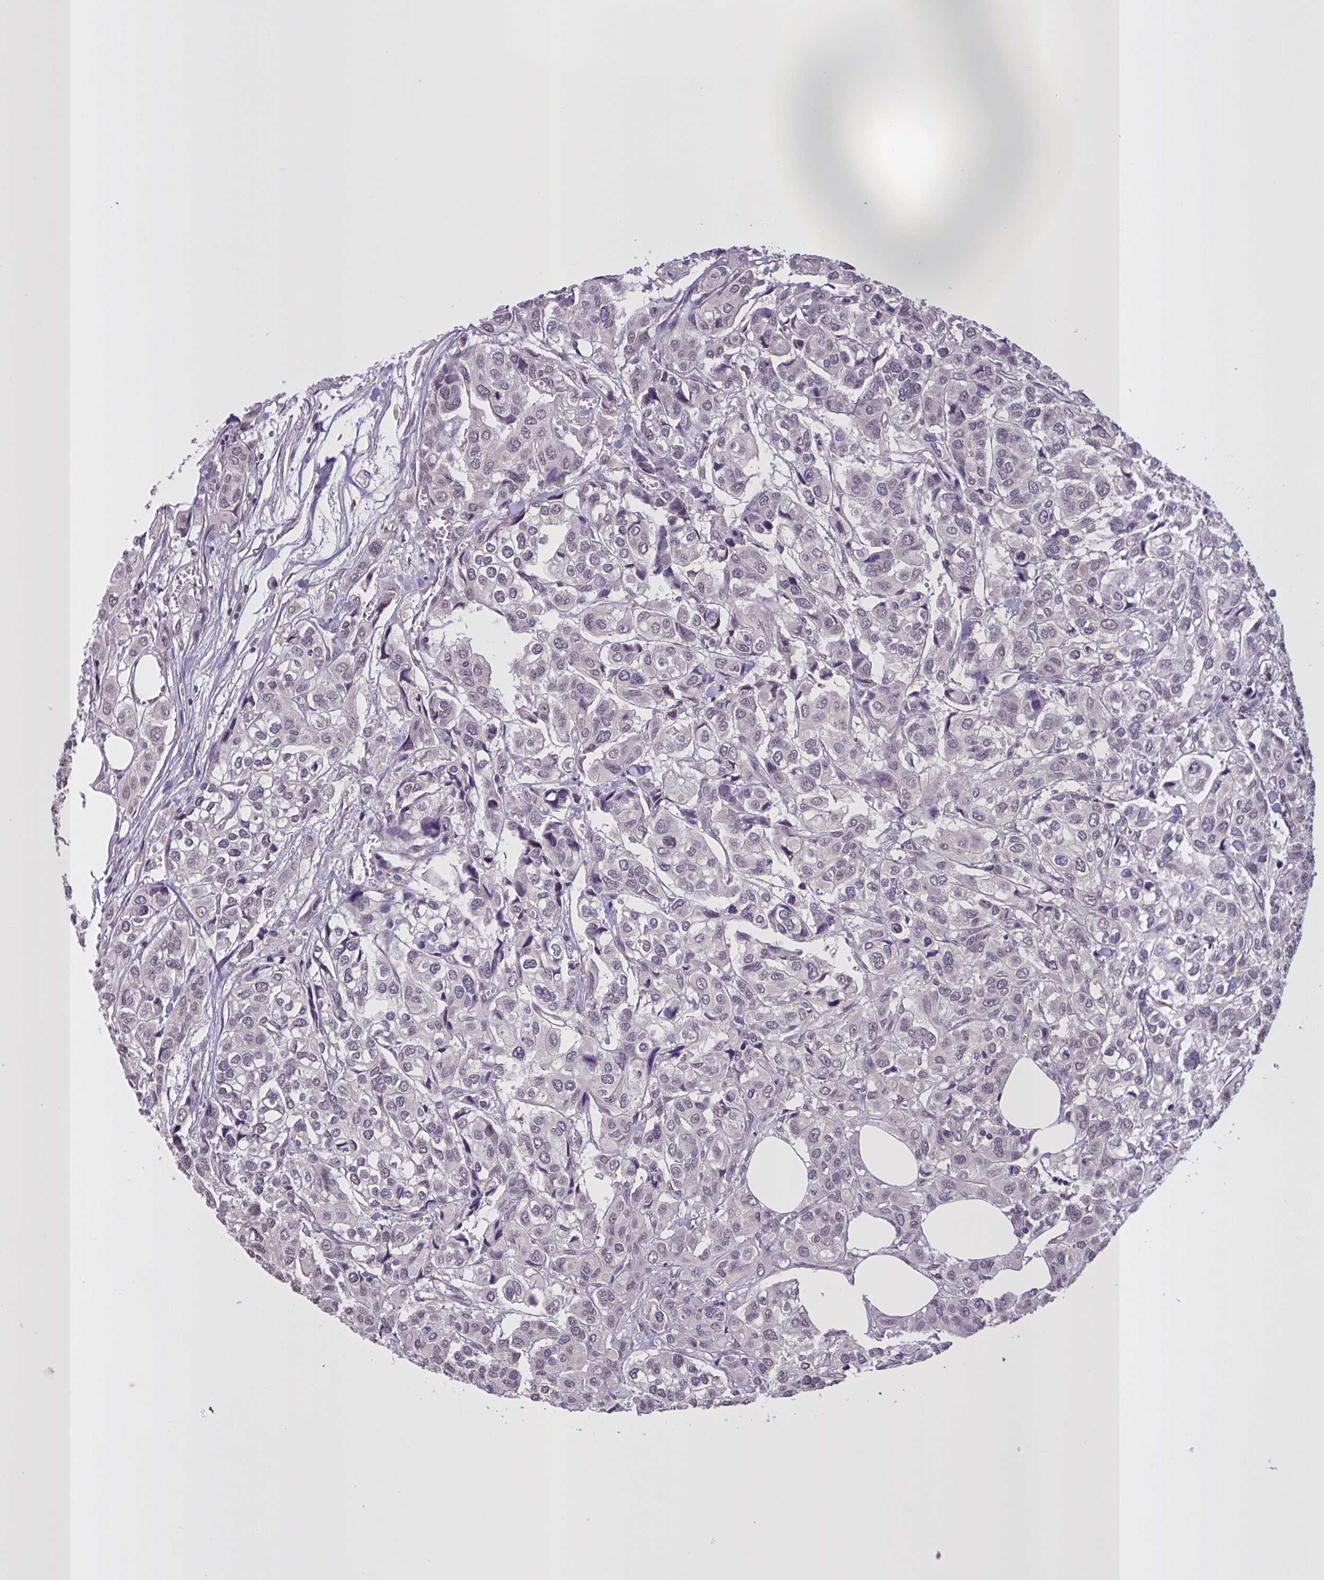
{"staining": {"intensity": "negative", "quantity": "none", "location": "none"}, "tissue": "urothelial cancer", "cell_type": "Tumor cells", "image_type": "cancer", "snomed": [{"axis": "morphology", "description": "Urothelial carcinoma, High grade"}, {"axis": "topography", "description": "Urinary bladder"}], "caption": "A micrograph of human urothelial cancer is negative for staining in tumor cells. The staining is performed using DAB (3,3'-diaminobenzidine) brown chromogen with nuclei counter-stained in using hematoxylin.", "gene": "MRGPRX2", "patient": {"sex": "male", "age": 67}}